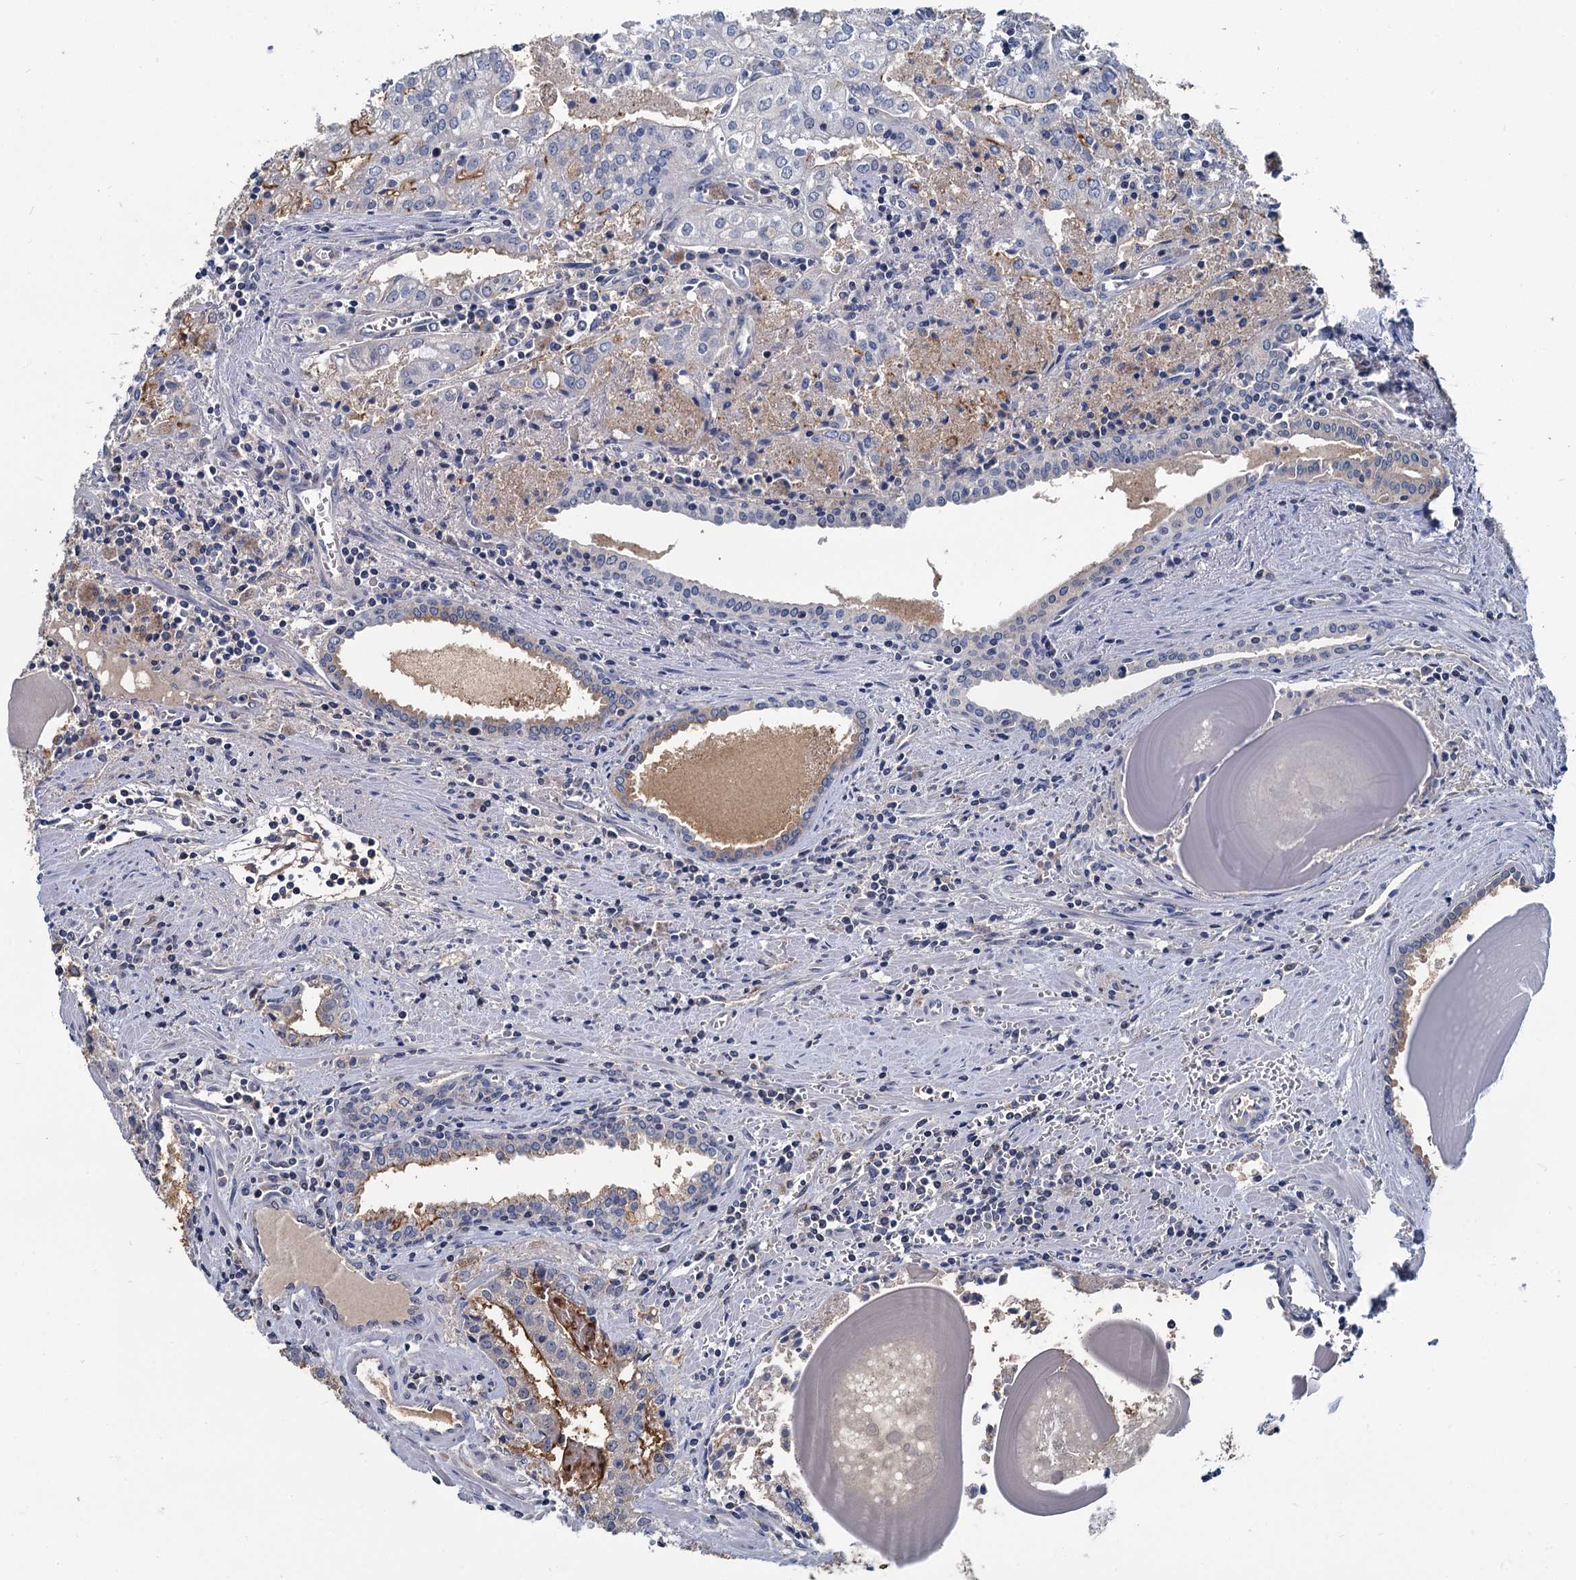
{"staining": {"intensity": "moderate", "quantity": "25%-75%", "location": "cytoplasmic/membranous"}, "tissue": "prostate cancer", "cell_type": "Tumor cells", "image_type": "cancer", "snomed": [{"axis": "morphology", "description": "Adenocarcinoma, High grade"}, {"axis": "topography", "description": "Prostate"}], "caption": "The histopathology image shows a brown stain indicating the presence of a protein in the cytoplasmic/membranous of tumor cells in adenocarcinoma (high-grade) (prostate). Immunohistochemistry (ihc) stains the protein of interest in brown and the nuclei are stained blue.", "gene": "MIOX", "patient": {"sex": "male", "age": 68}}